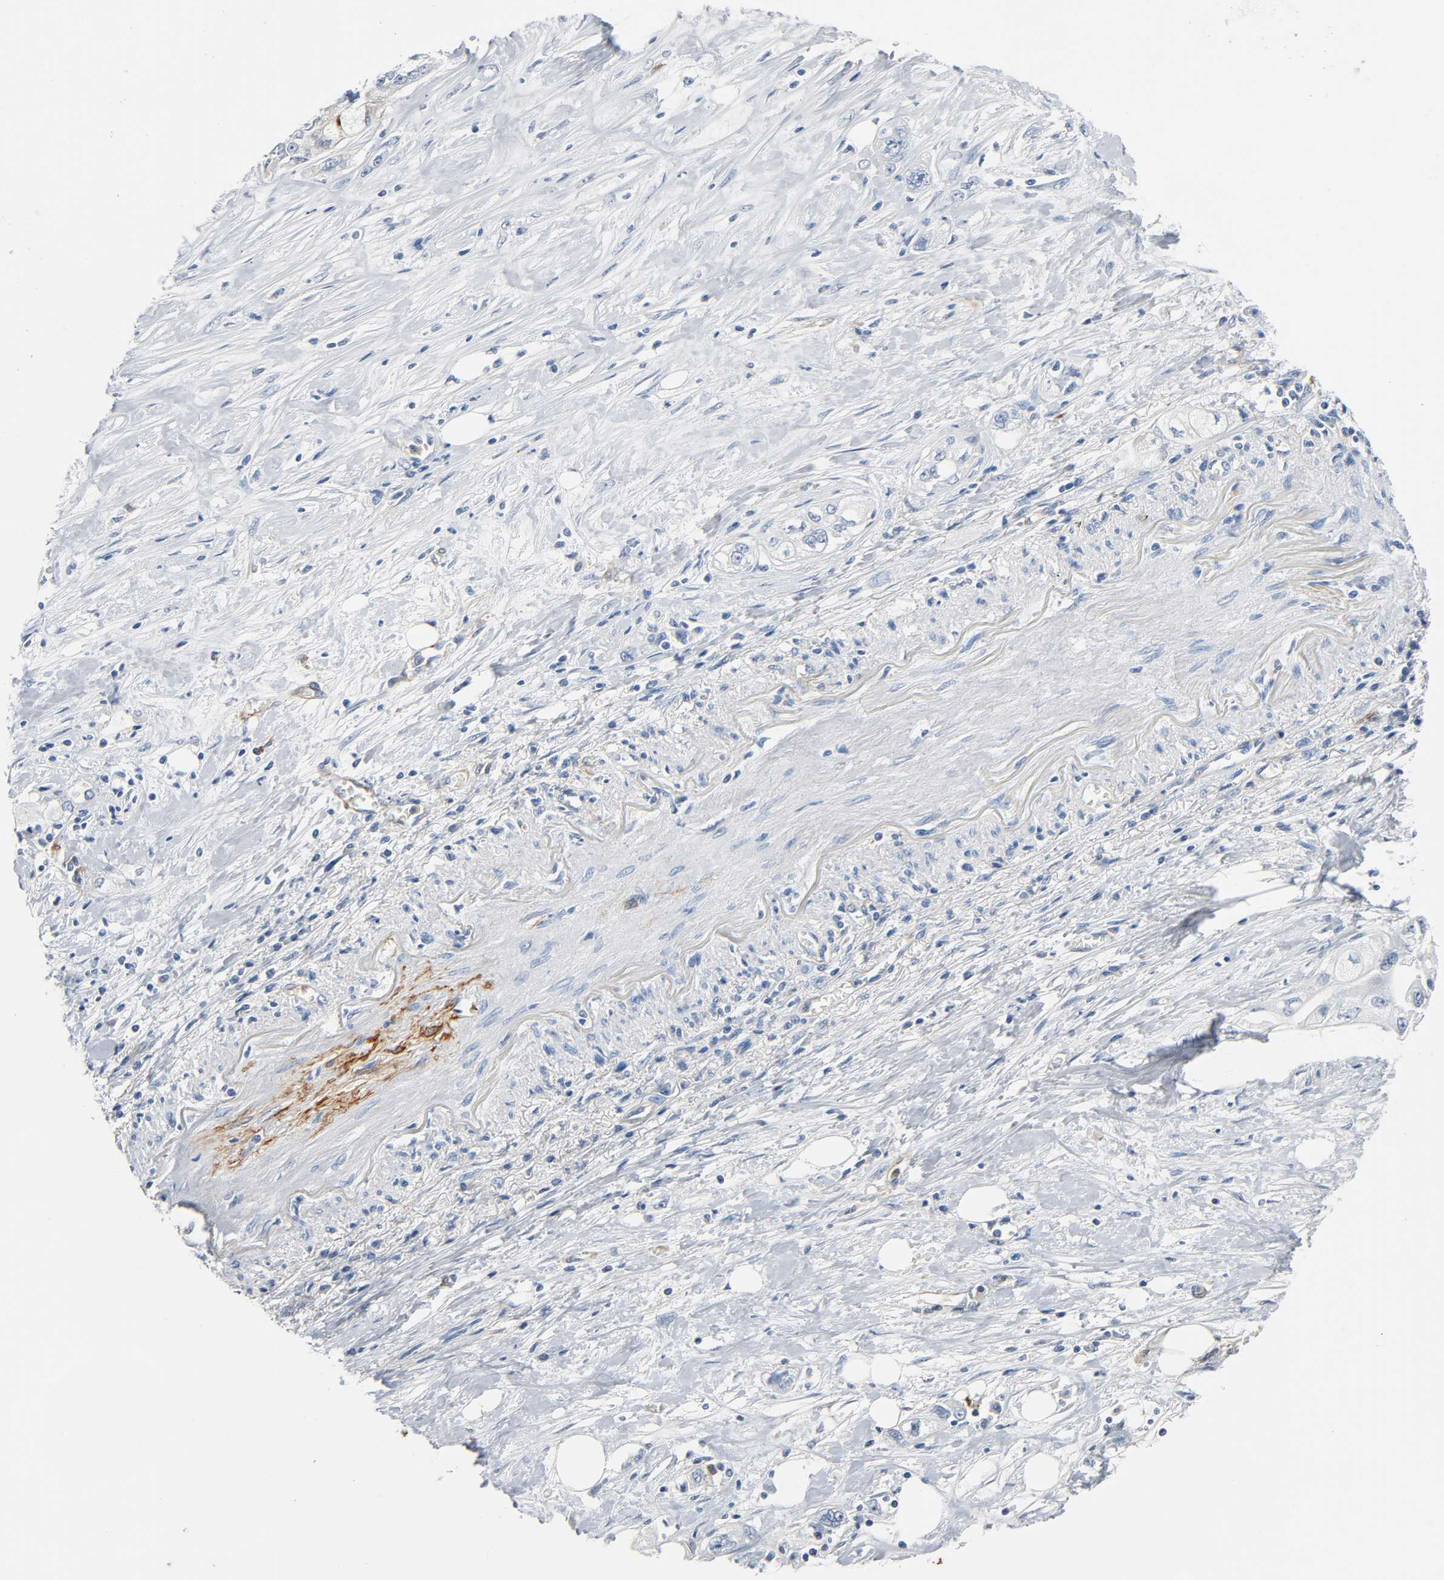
{"staining": {"intensity": "negative", "quantity": "none", "location": "none"}, "tissue": "pancreatic cancer", "cell_type": "Tumor cells", "image_type": "cancer", "snomed": [{"axis": "morphology", "description": "Adenocarcinoma, NOS"}, {"axis": "topography", "description": "Pancreas"}], "caption": "DAB immunohistochemical staining of human adenocarcinoma (pancreatic) shows no significant positivity in tumor cells. (Stains: DAB (3,3'-diaminobenzidine) immunohistochemistry with hematoxylin counter stain, Microscopy: brightfield microscopy at high magnification).", "gene": "ANPEP", "patient": {"sex": "male", "age": 70}}